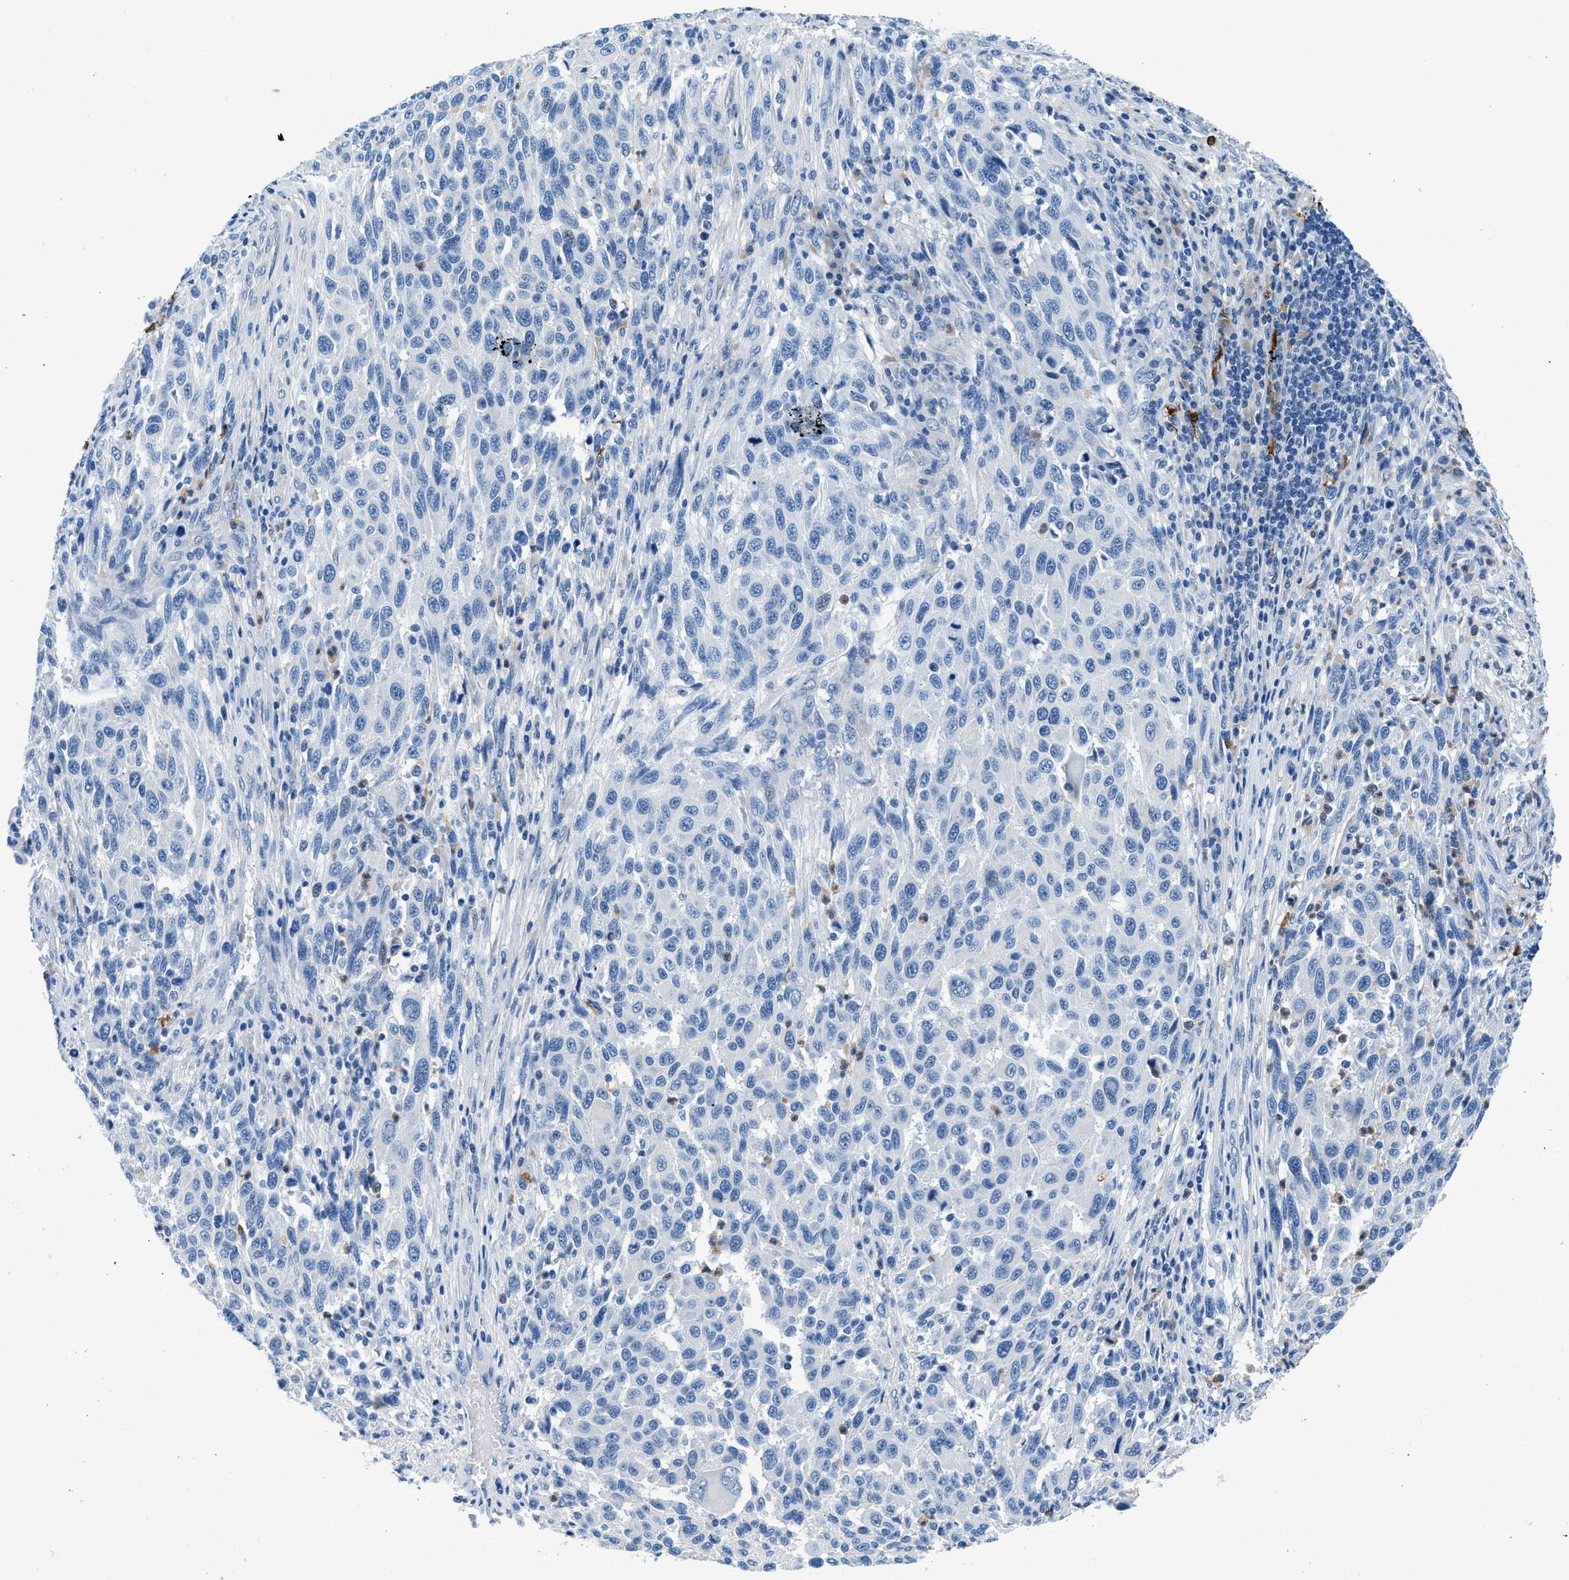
{"staining": {"intensity": "negative", "quantity": "none", "location": "none"}, "tissue": "melanoma", "cell_type": "Tumor cells", "image_type": "cancer", "snomed": [{"axis": "morphology", "description": "Malignant melanoma, Metastatic site"}, {"axis": "topography", "description": "Lymph node"}], "caption": "High magnification brightfield microscopy of melanoma stained with DAB (3,3'-diaminobenzidine) (brown) and counterstained with hematoxylin (blue): tumor cells show no significant expression.", "gene": "FADS6", "patient": {"sex": "male", "age": 61}}